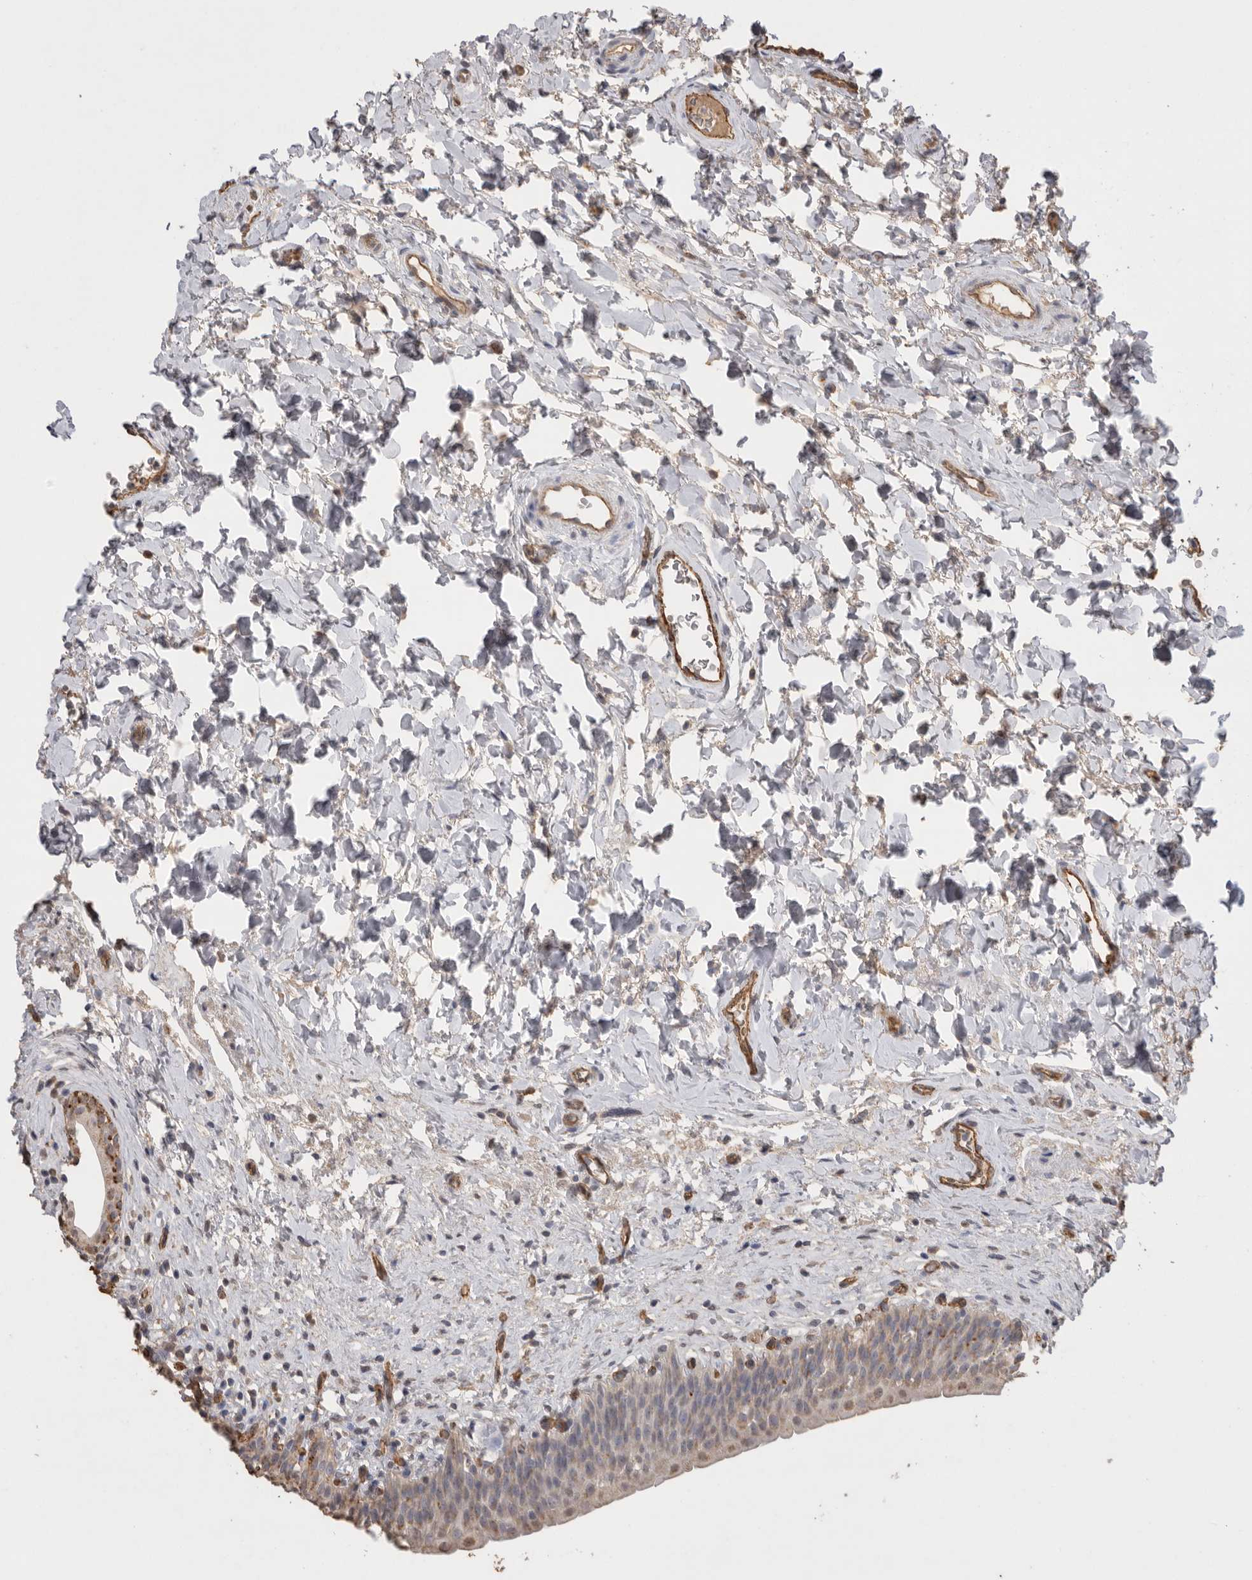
{"staining": {"intensity": "weak", "quantity": "<25%", "location": "cytoplasmic/membranous"}, "tissue": "urinary bladder", "cell_type": "Urothelial cells", "image_type": "normal", "snomed": [{"axis": "morphology", "description": "Normal tissue, NOS"}, {"axis": "topography", "description": "Urinary bladder"}], "caption": "Immunohistochemical staining of unremarkable human urinary bladder shows no significant expression in urothelial cells. Brightfield microscopy of immunohistochemistry (IHC) stained with DAB (3,3'-diaminobenzidine) (brown) and hematoxylin (blue), captured at high magnification.", "gene": "IL27", "patient": {"sex": "male", "age": 83}}